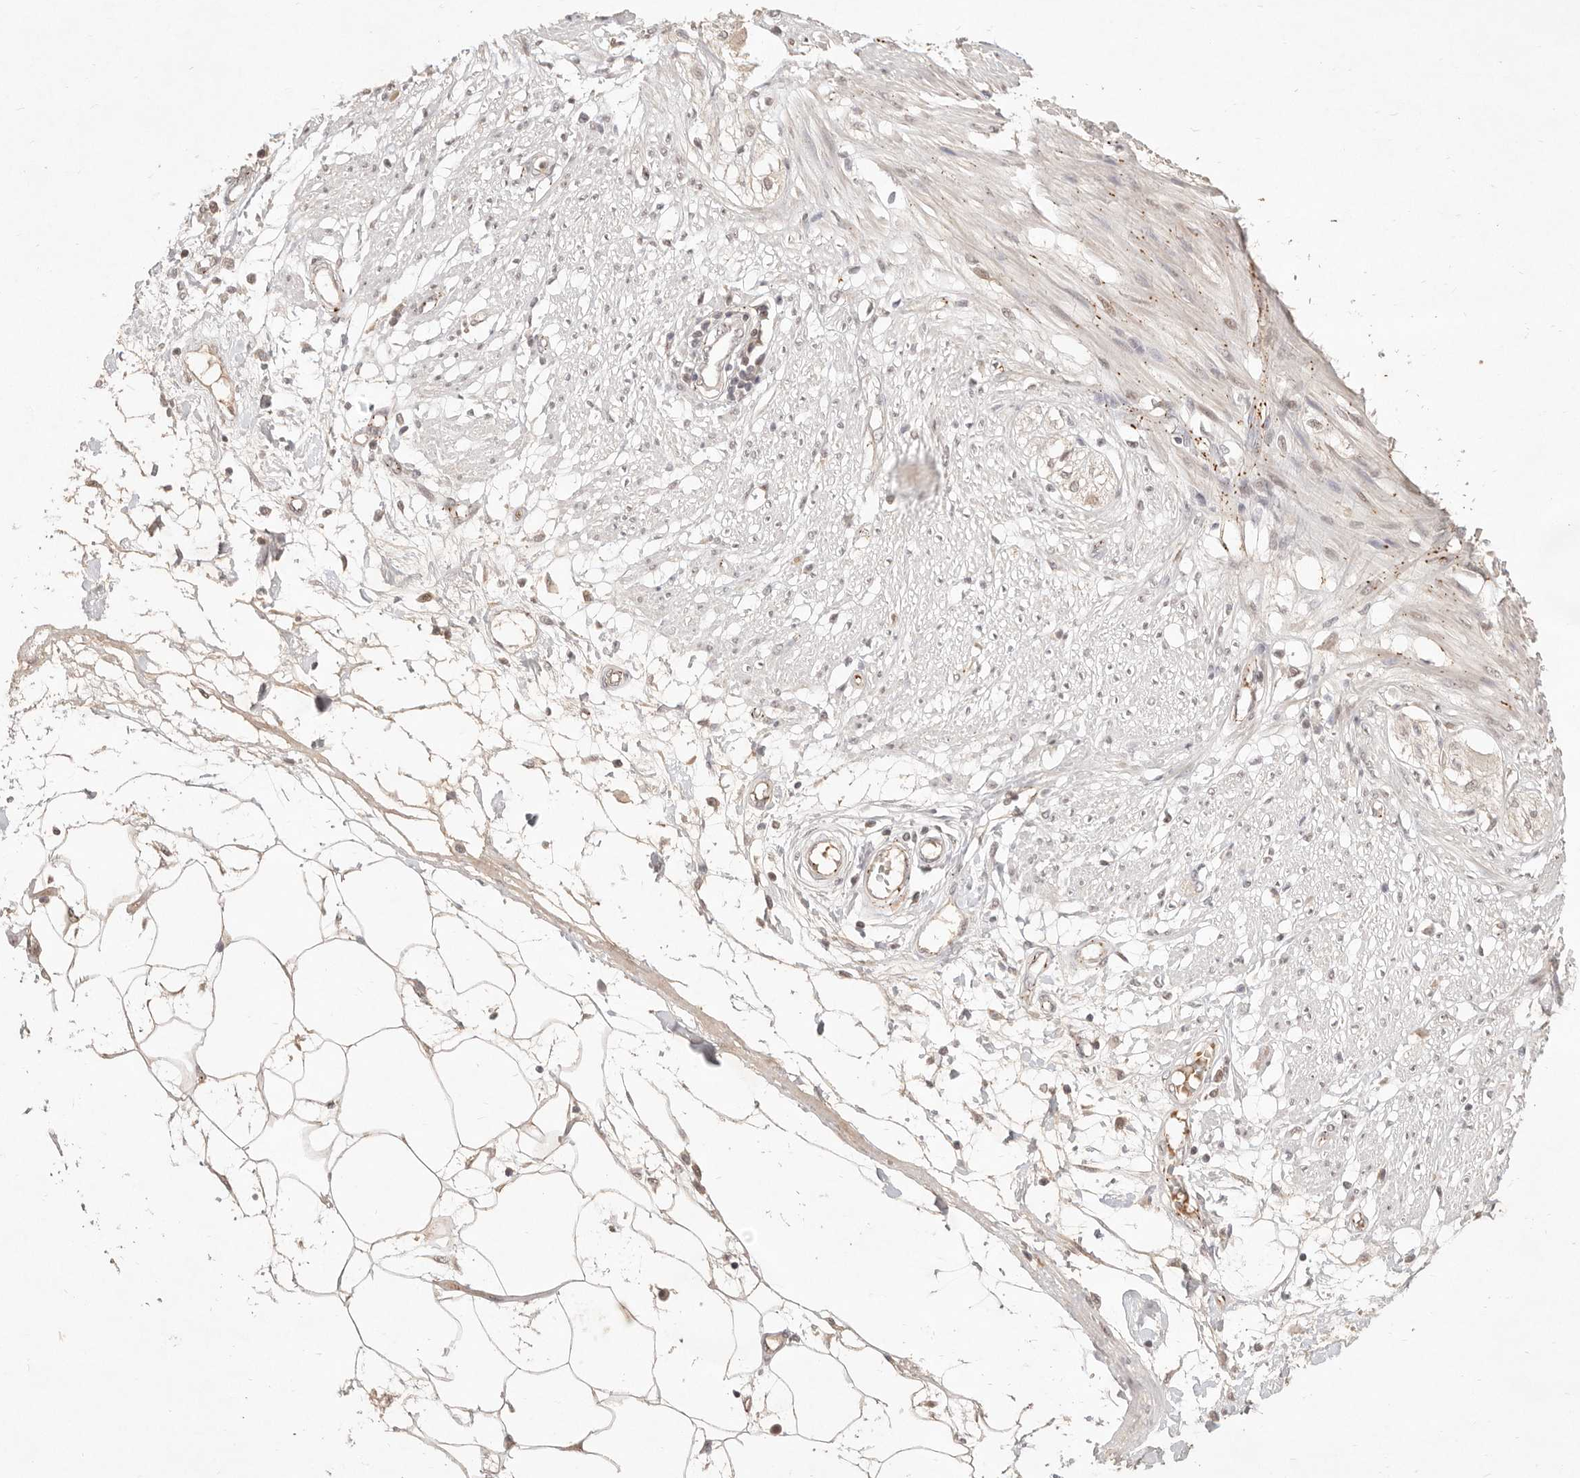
{"staining": {"intensity": "weak", "quantity": "<25%", "location": "nuclear"}, "tissue": "smooth muscle", "cell_type": "Smooth muscle cells", "image_type": "normal", "snomed": [{"axis": "morphology", "description": "Normal tissue, NOS"}, {"axis": "morphology", "description": "Adenocarcinoma, NOS"}, {"axis": "topography", "description": "Smooth muscle"}, {"axis": "topography", "description": "Colon"}], "caption": "This is an immunohistochemistry micrograph of unremarkable smooth muscle. There is no staining in smooth muscle cells.", "gene": "MEP1A", "patient": {"sex": "male", "age": 14}}